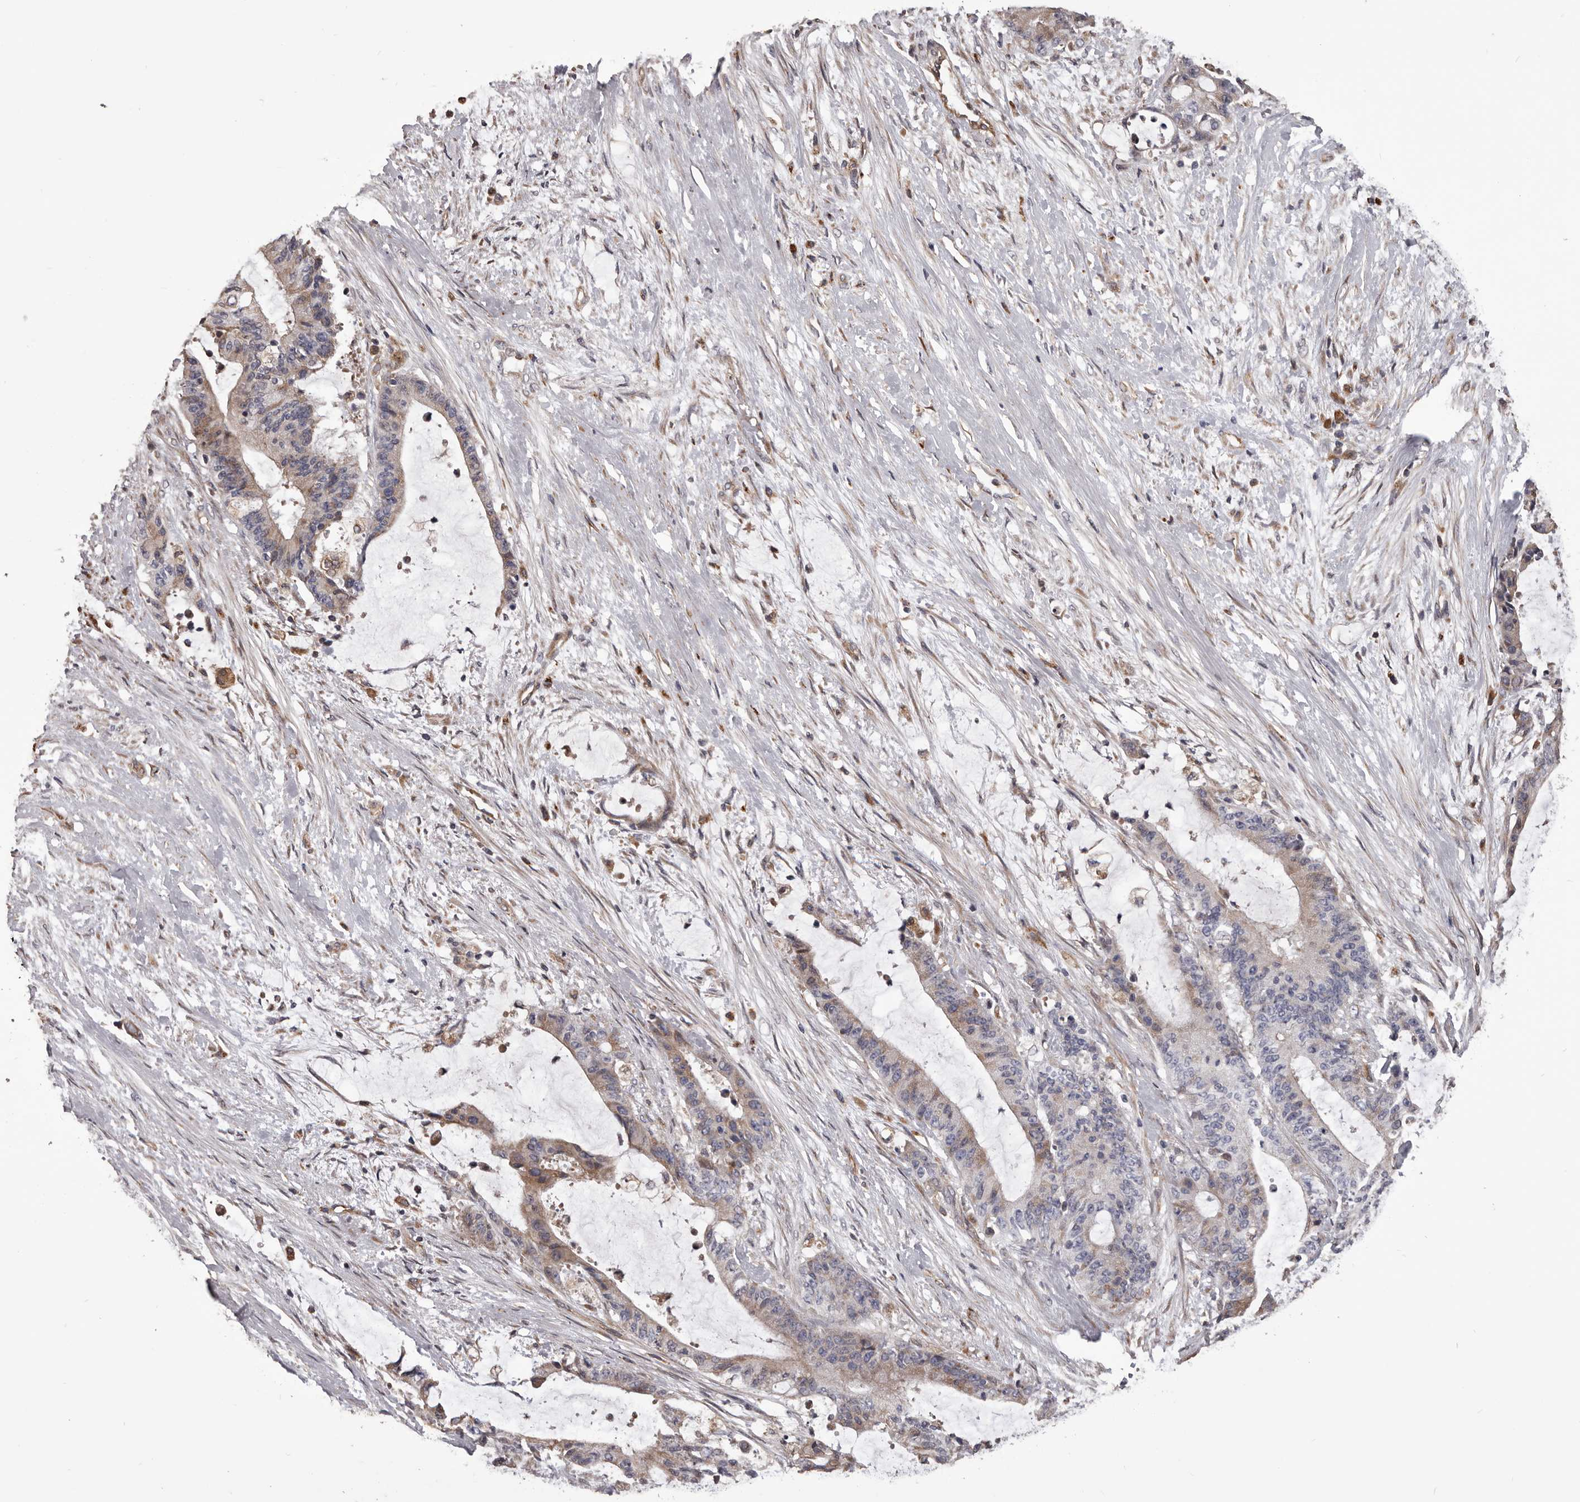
{"staining": {"intensity": "weak", "quantity": "<25%", "location": "cytoplasmic/membranous"}, "tissue": "liver cancer", "cell_type": "Tumor cells", "image_type": "cancer", "snomed": [{"axis": "morphology", "description": "Normal tissue, NOS"}, {"axis": "morphology", "description": "Cholangiocarcinoma"}, {"axis": "topography", "description": "Liver"}, {"axis": "topography", "description": "Peripheral nerve tissue"}], "caption": "Tumor cells are negative for brown protein staining in liver cancer (cholangiocarcinoma).", "gene": "CEP104", "patient": {"sex": "female", "age": 73}}